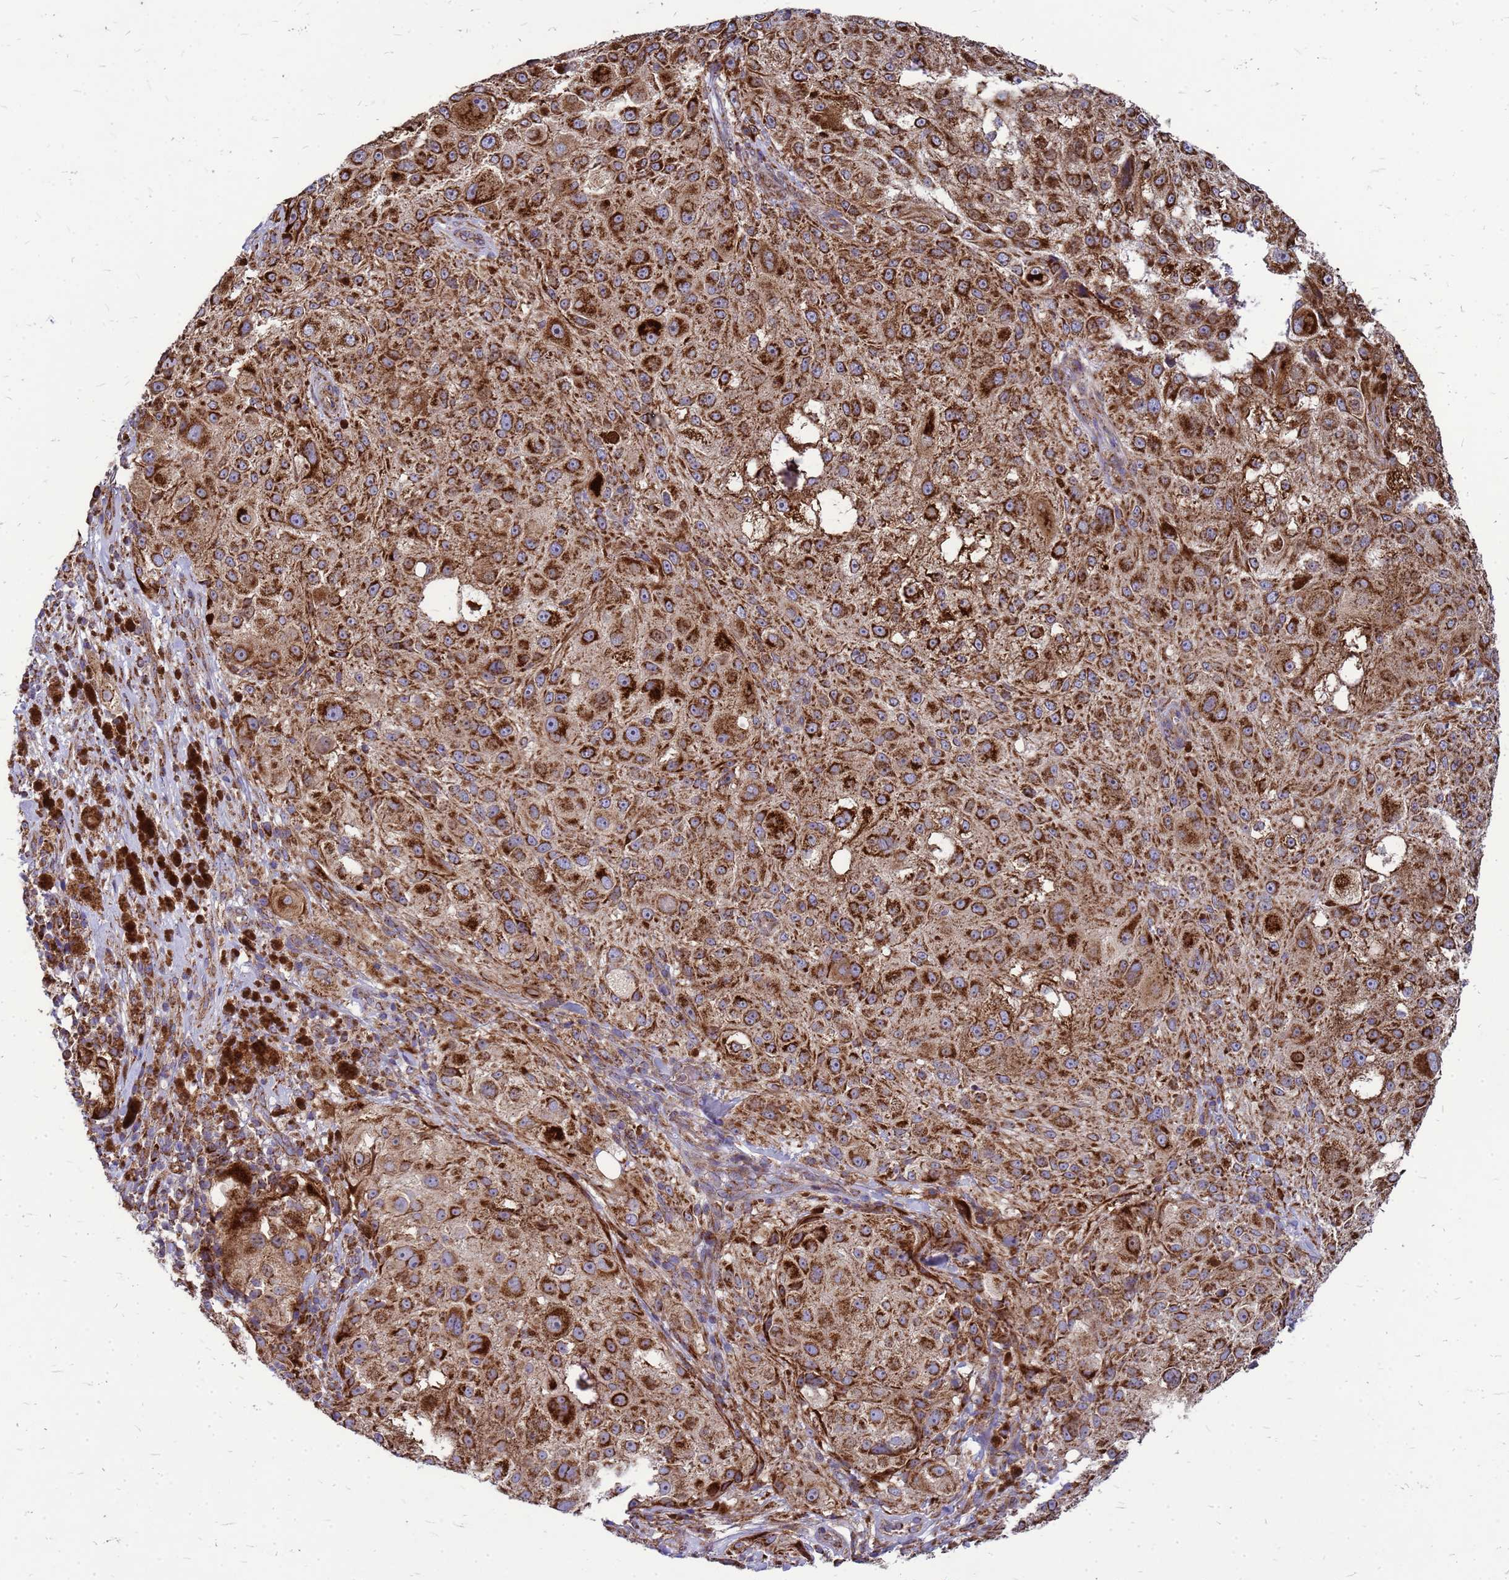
{"staining": {"intensity": "strong", "quantity": ">75%", "location": "cytoplasmic/membranous"}, "tissue": "melanoma", "cell_type": "Tumor cells", "image_type": "cancer", "snomed": [{"axis": "morphology", "description": "Necrosis, NOS"}, {"axis": "morphology", "description": "Malignant melanoma, NOS"}, {"axis": "topography", "description": "Skin"}], "caption": "Malignant melanoma was stained to show a protein in brown. There is high levels of strong cytoplasmic/membranous expression in approximately >75% of tumor cells.", "gene": "FSTL4", "patient": {"sex": "female", "age": 87}}